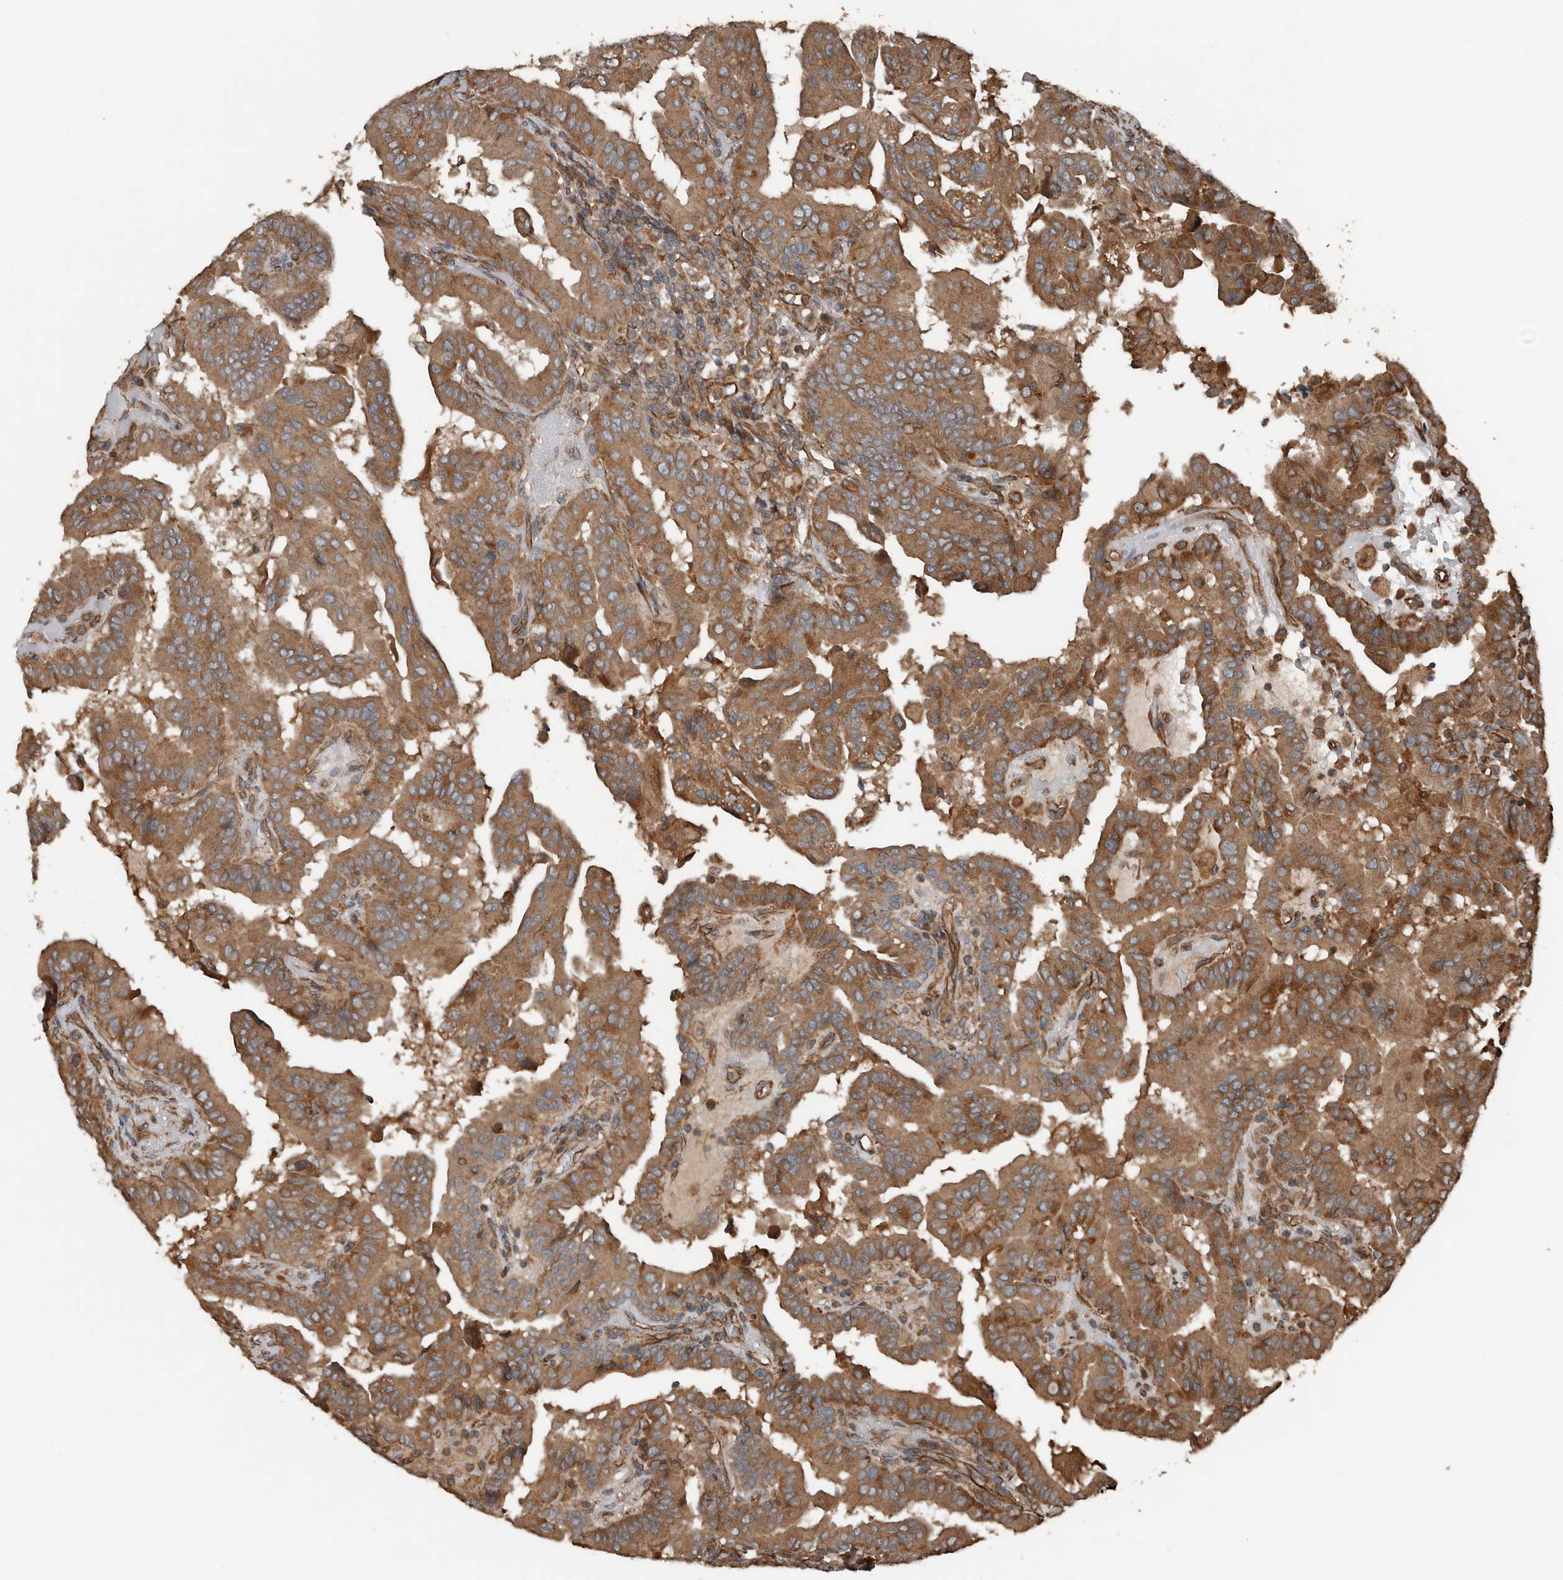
{"staining": {"intensity": "moderate", "quantity": ">75%", "location": "cytoplasmic/membranous"}, "tissue": "thyroid cancer", "cell_type": "Tumor cells", "image_type": "cancer", "snomed": [{"axis": "morphology", "description": "Papillary adenocarcinoma, NOS"}, {"axis": "topography", "description": "Thyroid gland"}], "caption": "Immunohistochemistry (IHC) of human thyroid cancer (papillary adenocarcinoma) shows medium levels of moderate cytoplasmic/membranous staining in approximately >75% of tumor cells.", "gene": "YOD1", "patient": {"sex": "male", "age": 33}}